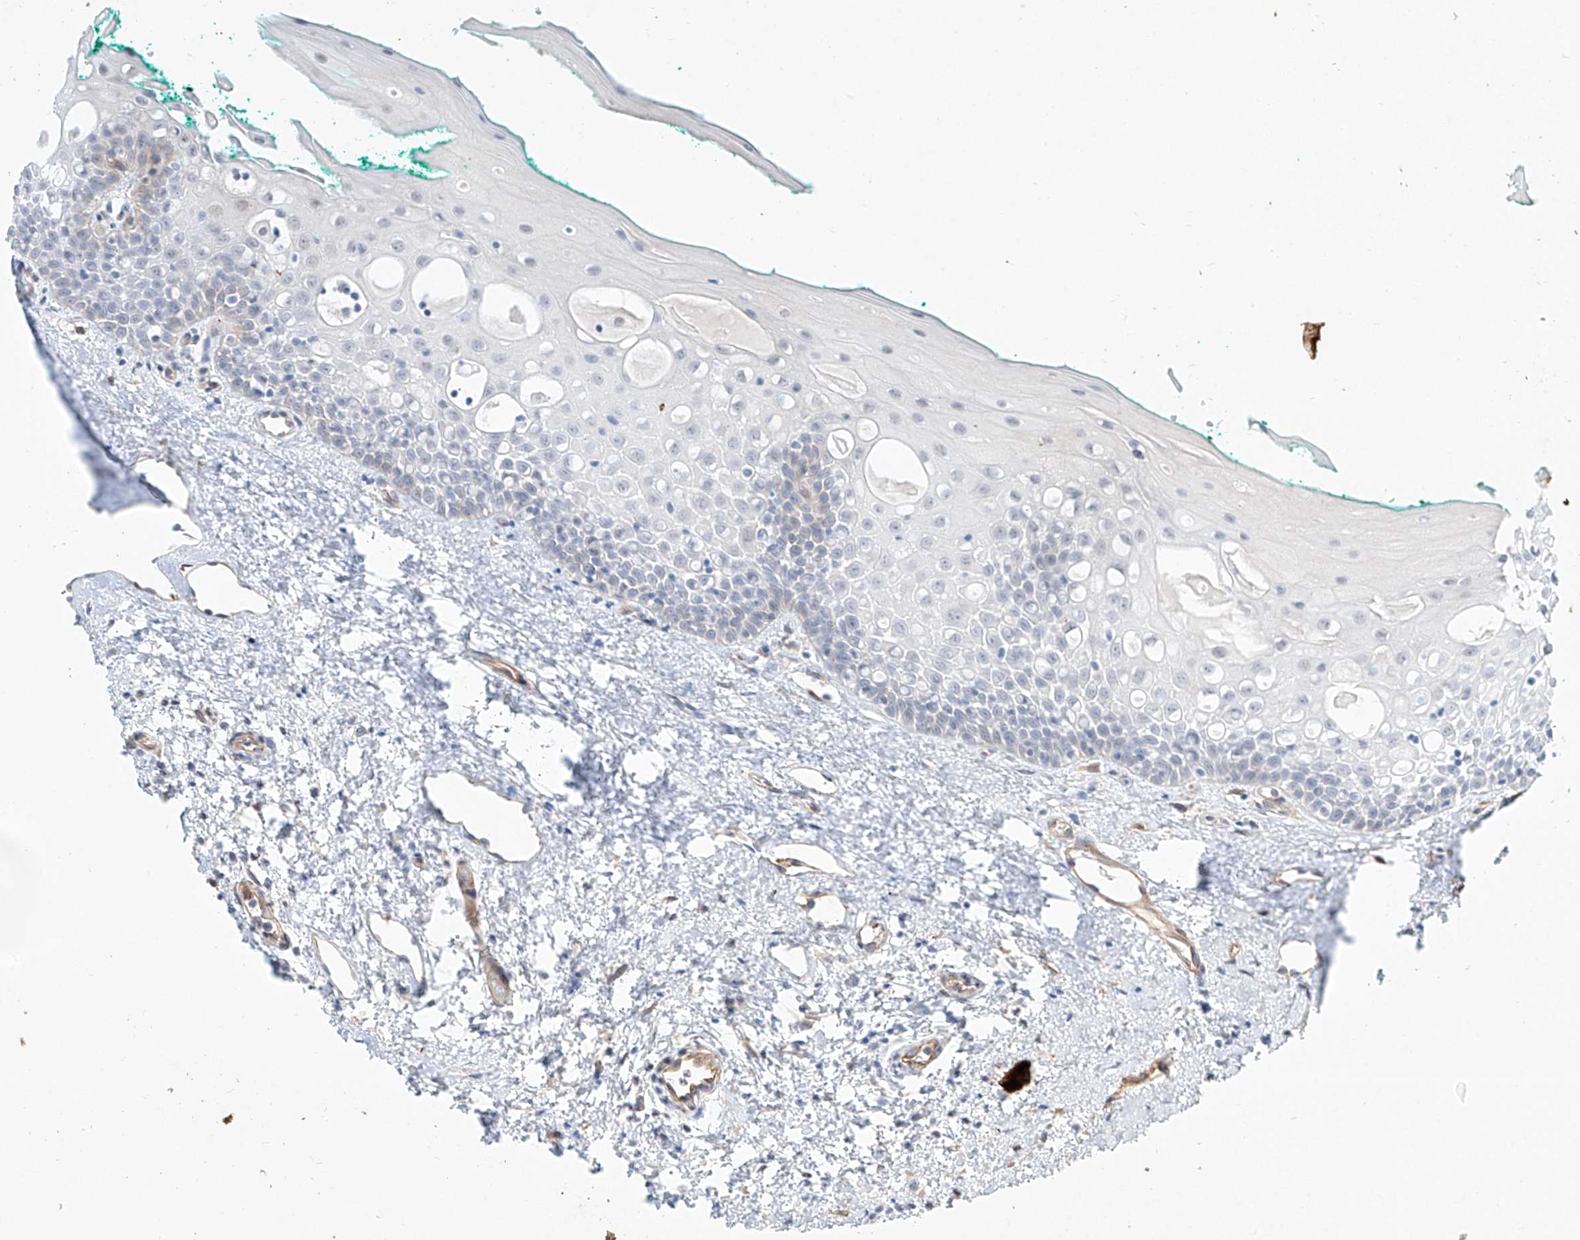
{"staining": {"intensity": "negative", "quantity": "none", "location": "none"}, "tissue": "oral mucosa", "cell_type": "Squamous epithelial cells", "image_type": "normal", "snomed": [{"axis": "morphology", "description": "Normal tissue, NOS"}, {"axis": "topography", "description": "Oral tissue"}], "caption": "Protein analysis of benign oral mucosa exhibits no significant positivity in squamous epithelial cells. The staining is performed using DAB (3,3'-diaminobenzidine) brown chromogen with nuclei counter-stained in using hematoxylin.", "gene": "REEP2", "patient": {"sex": "female", "age": 70}}